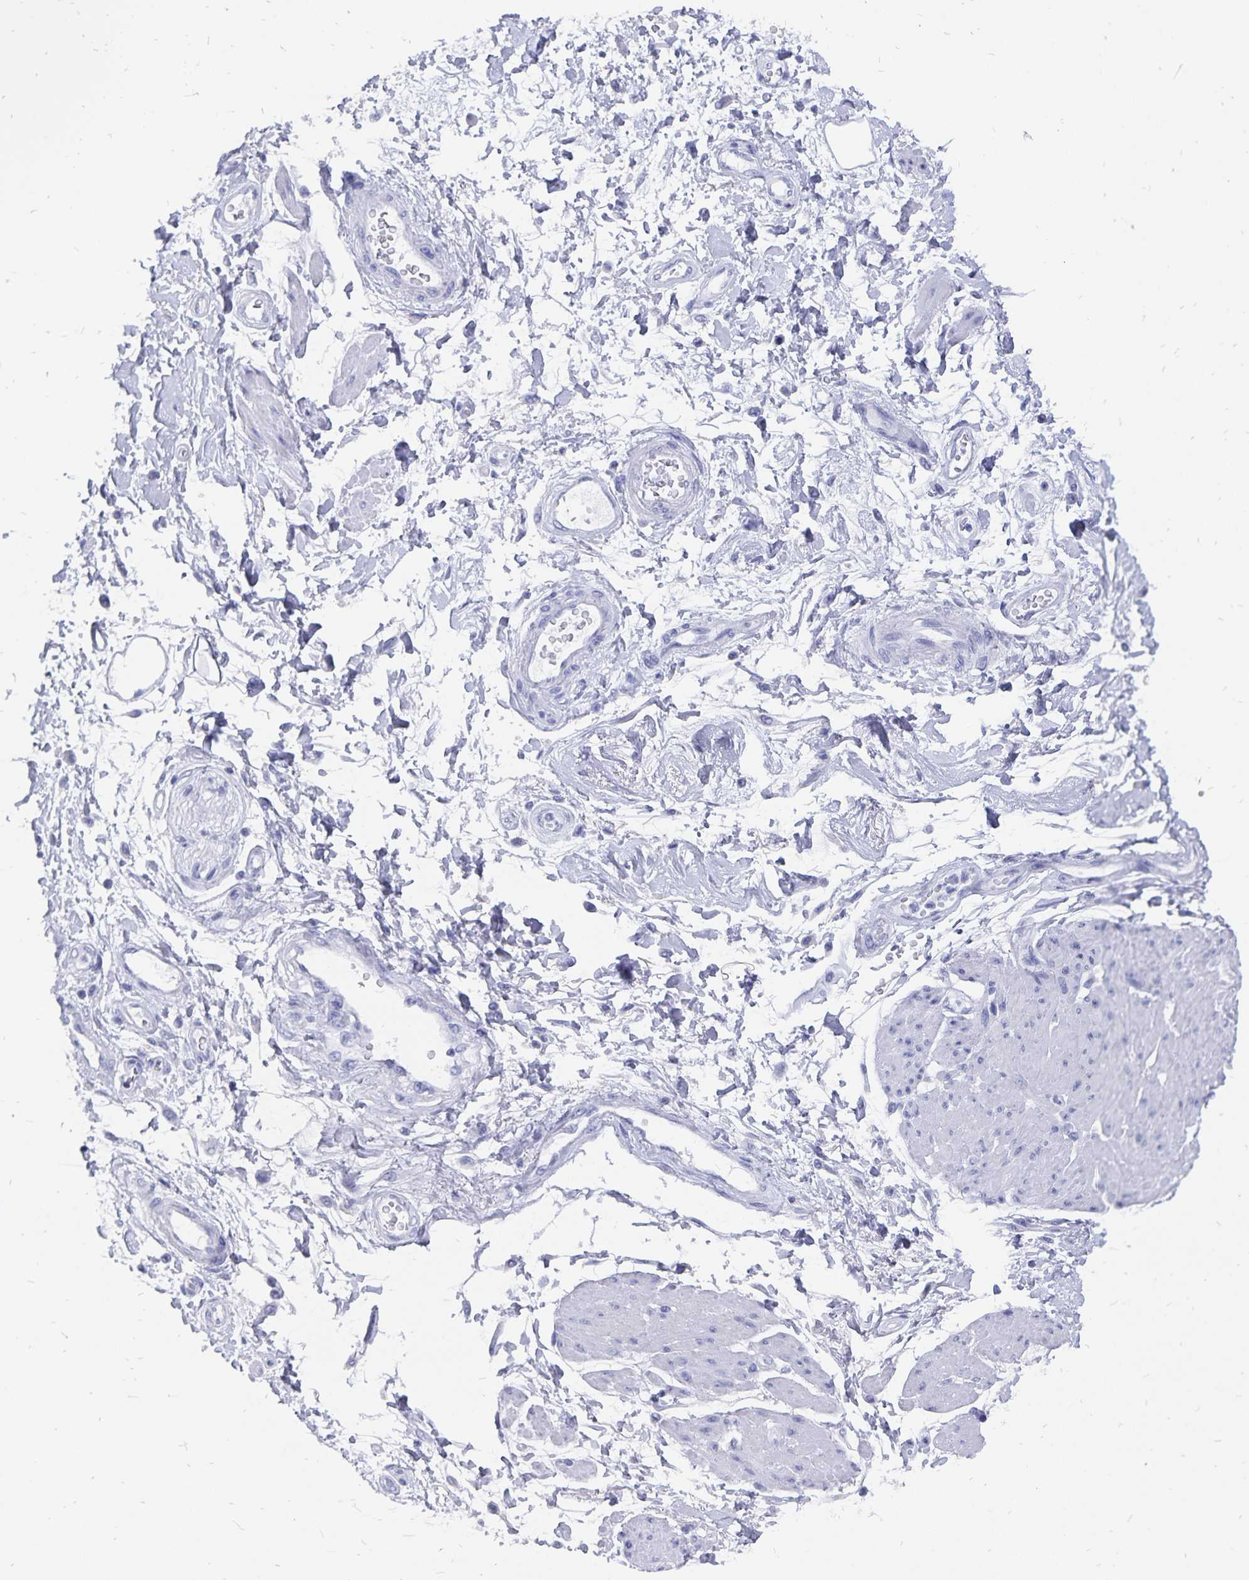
{"staining": {"intensity": "negative", "quantity": "none", "location": "none"}, "tissue": "adipose tissue", "cell_type": "Adipocytes", "image_type": "normal", "snomed": [{"axis": "morphology", "description": "Normal tissue, NOS"}, {"axis": "topography", "description": "Urinary bladder"}, {"axis": "topography", "description": "Peripheral nerve tissue"}], "caption": "Adipose tissue stained for a protein using IHC reveals no positivity adipocytes.", "gene": "ADH1A", "patient": {"sex": "female", "age": 60}}